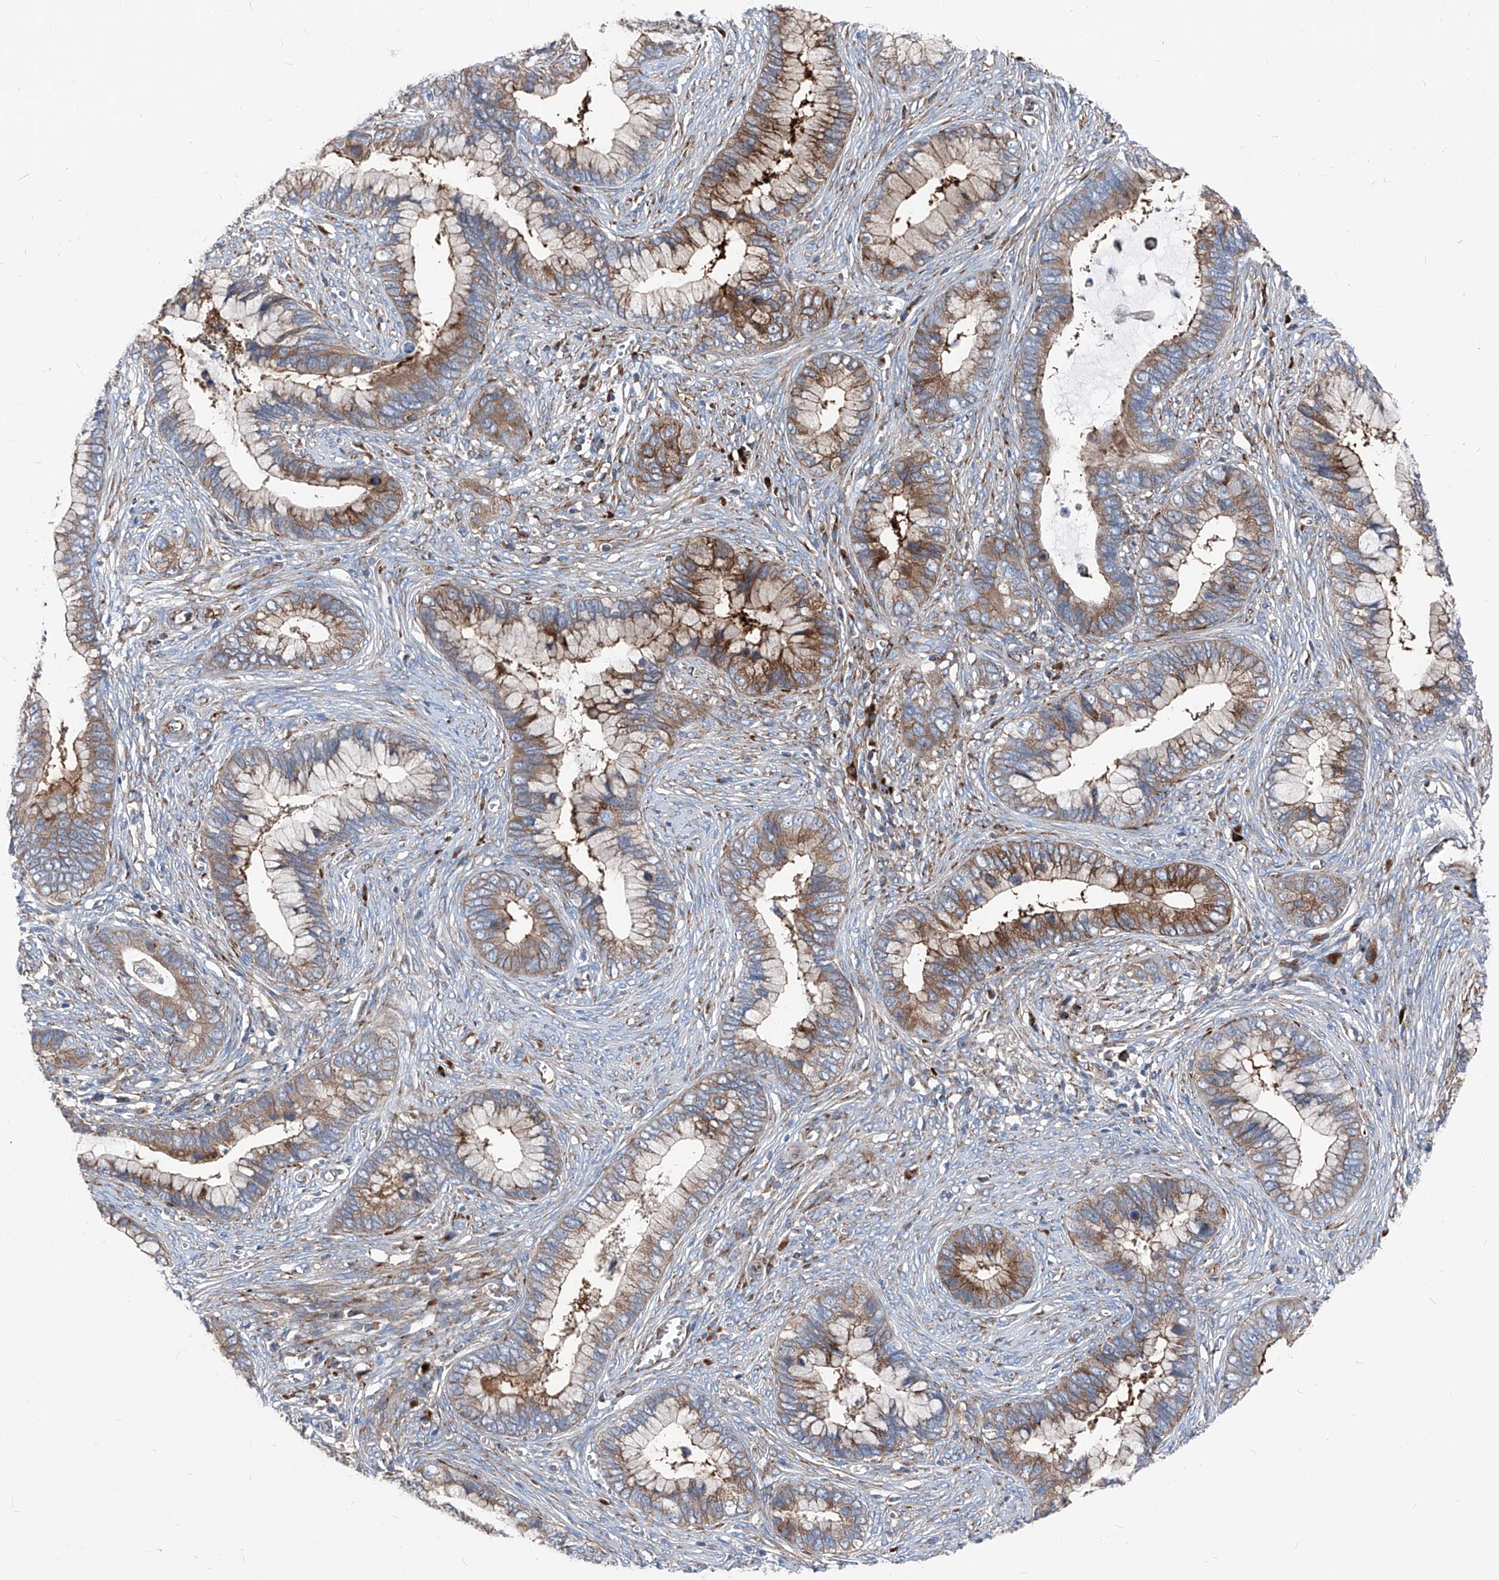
{"staining": {"intensity": "moderate", "quantity": ">75%", "location": "cytoplasmic/membranous"}, "tissue": "cervical cancer", "cell_type": "Tumor cells", "image_type": "cancer", "snomed": [{"axis": "morphology", "description": "Adenocarcinoma, NOS"}, {"axis": "topography", "description": "Cervix"}], "caption": "An immunohistochemistry (IHC) photomicrograph of tumor tissue is shown. Protein staining in brown labels moderate cytoplasmic/membranous positivity in adenocarcinoma (cervical) within tumor cells.", "gene": "IFI27", "patient": {"sex": "female", "age": 44}}